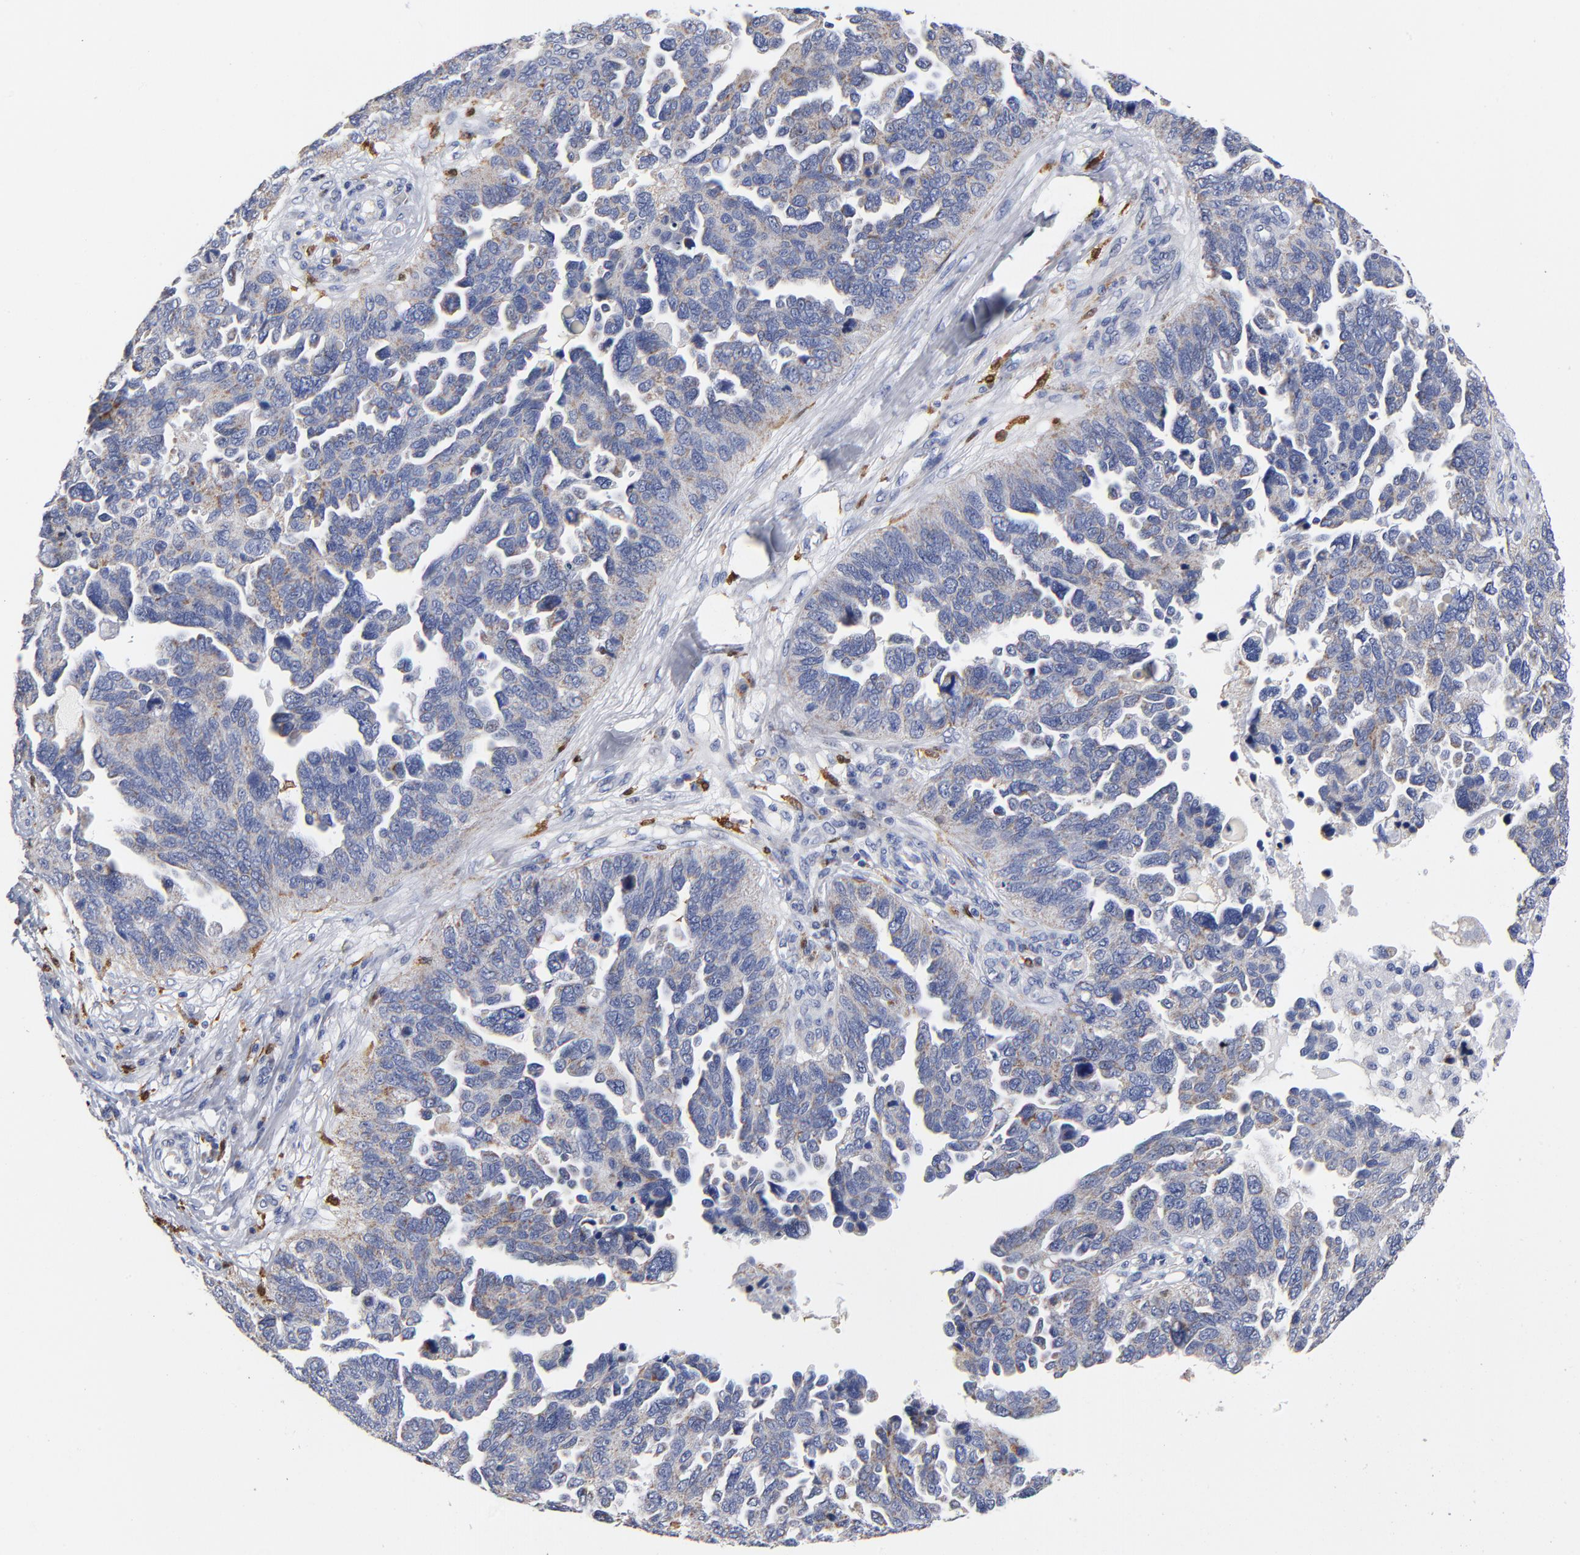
{"staining": {"intensity": "weak", "quantity": "25%-75%", "location": "cytoplasmic/membranous"}, "tissue": "ovarian cancer", "cell_type": "Tumor cells", "image_type": "cancer", "snomed": [{"axis": "morphology", "description": "Cystadenocarcinoma, serous, NOS"}, {"axis": "topography", "description": "Ovary"}], "caption": "Human serous cystadenocarcinoma (ovarian) stained for a protein (brown) exhibits weak cytoplasmic/membranous positive staining in about 25%-75% of tumor cells.", "gene": "PTP4A1", "patient": {"sex": "female", "age": 64}}